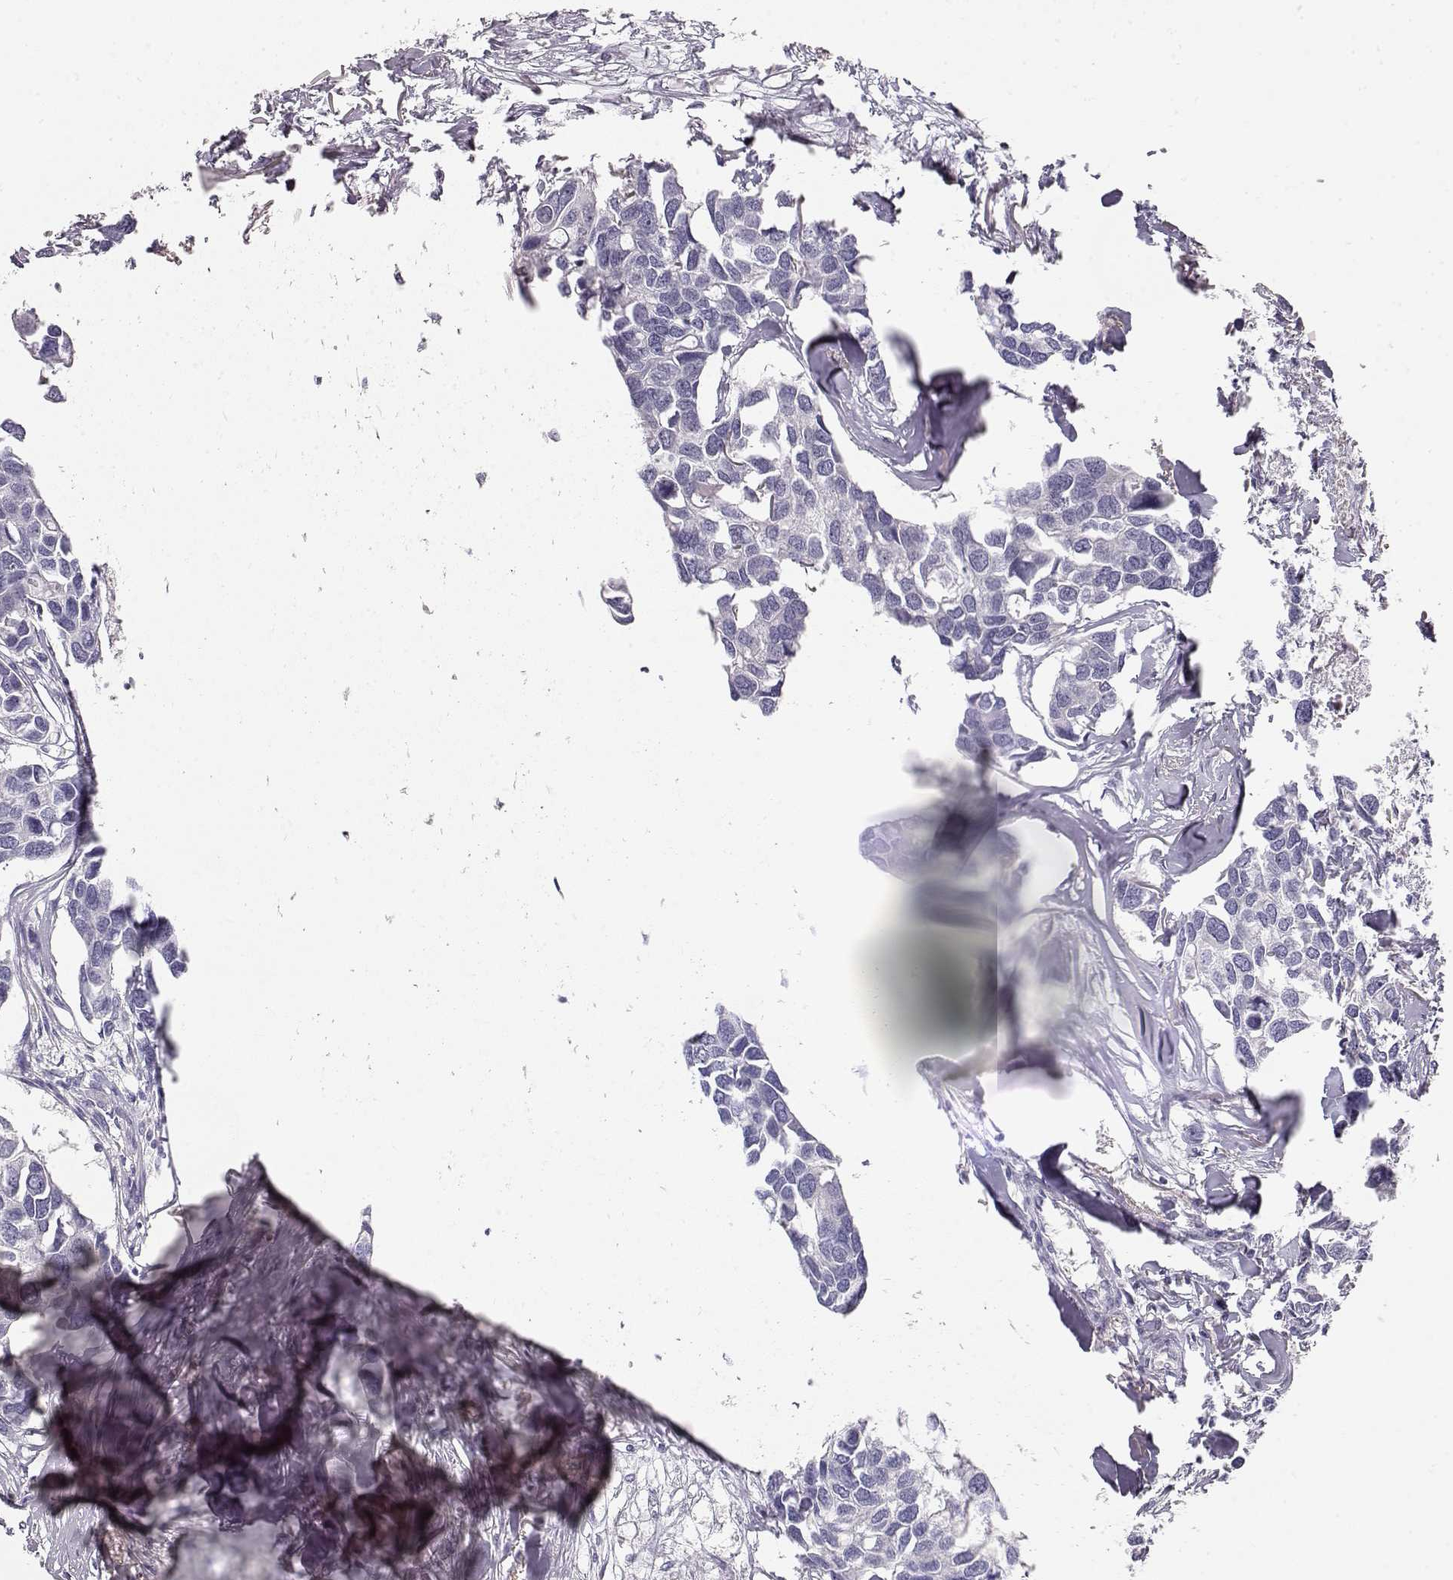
{"staining": {"intensity": "negative", "quantity": "none", "location": "none"}, "tissue": "breast cancer", "cell_type": "Tumor cells", "image_type": "cancer", "snomed": [{"axis": "morphology", "description": "Duct carcinoma"}, {"axis": "topography", "description": "Breast"}], "caption": "High magnification brightfield microscopy of breast cancer (intraductal carcinoma) stained with DAB (brown) and counterstained with hematoxylin (blue): tumor cells show no significant expression.", "gene": "TTC26", "patient": {"sex": "female", "age": 83}}